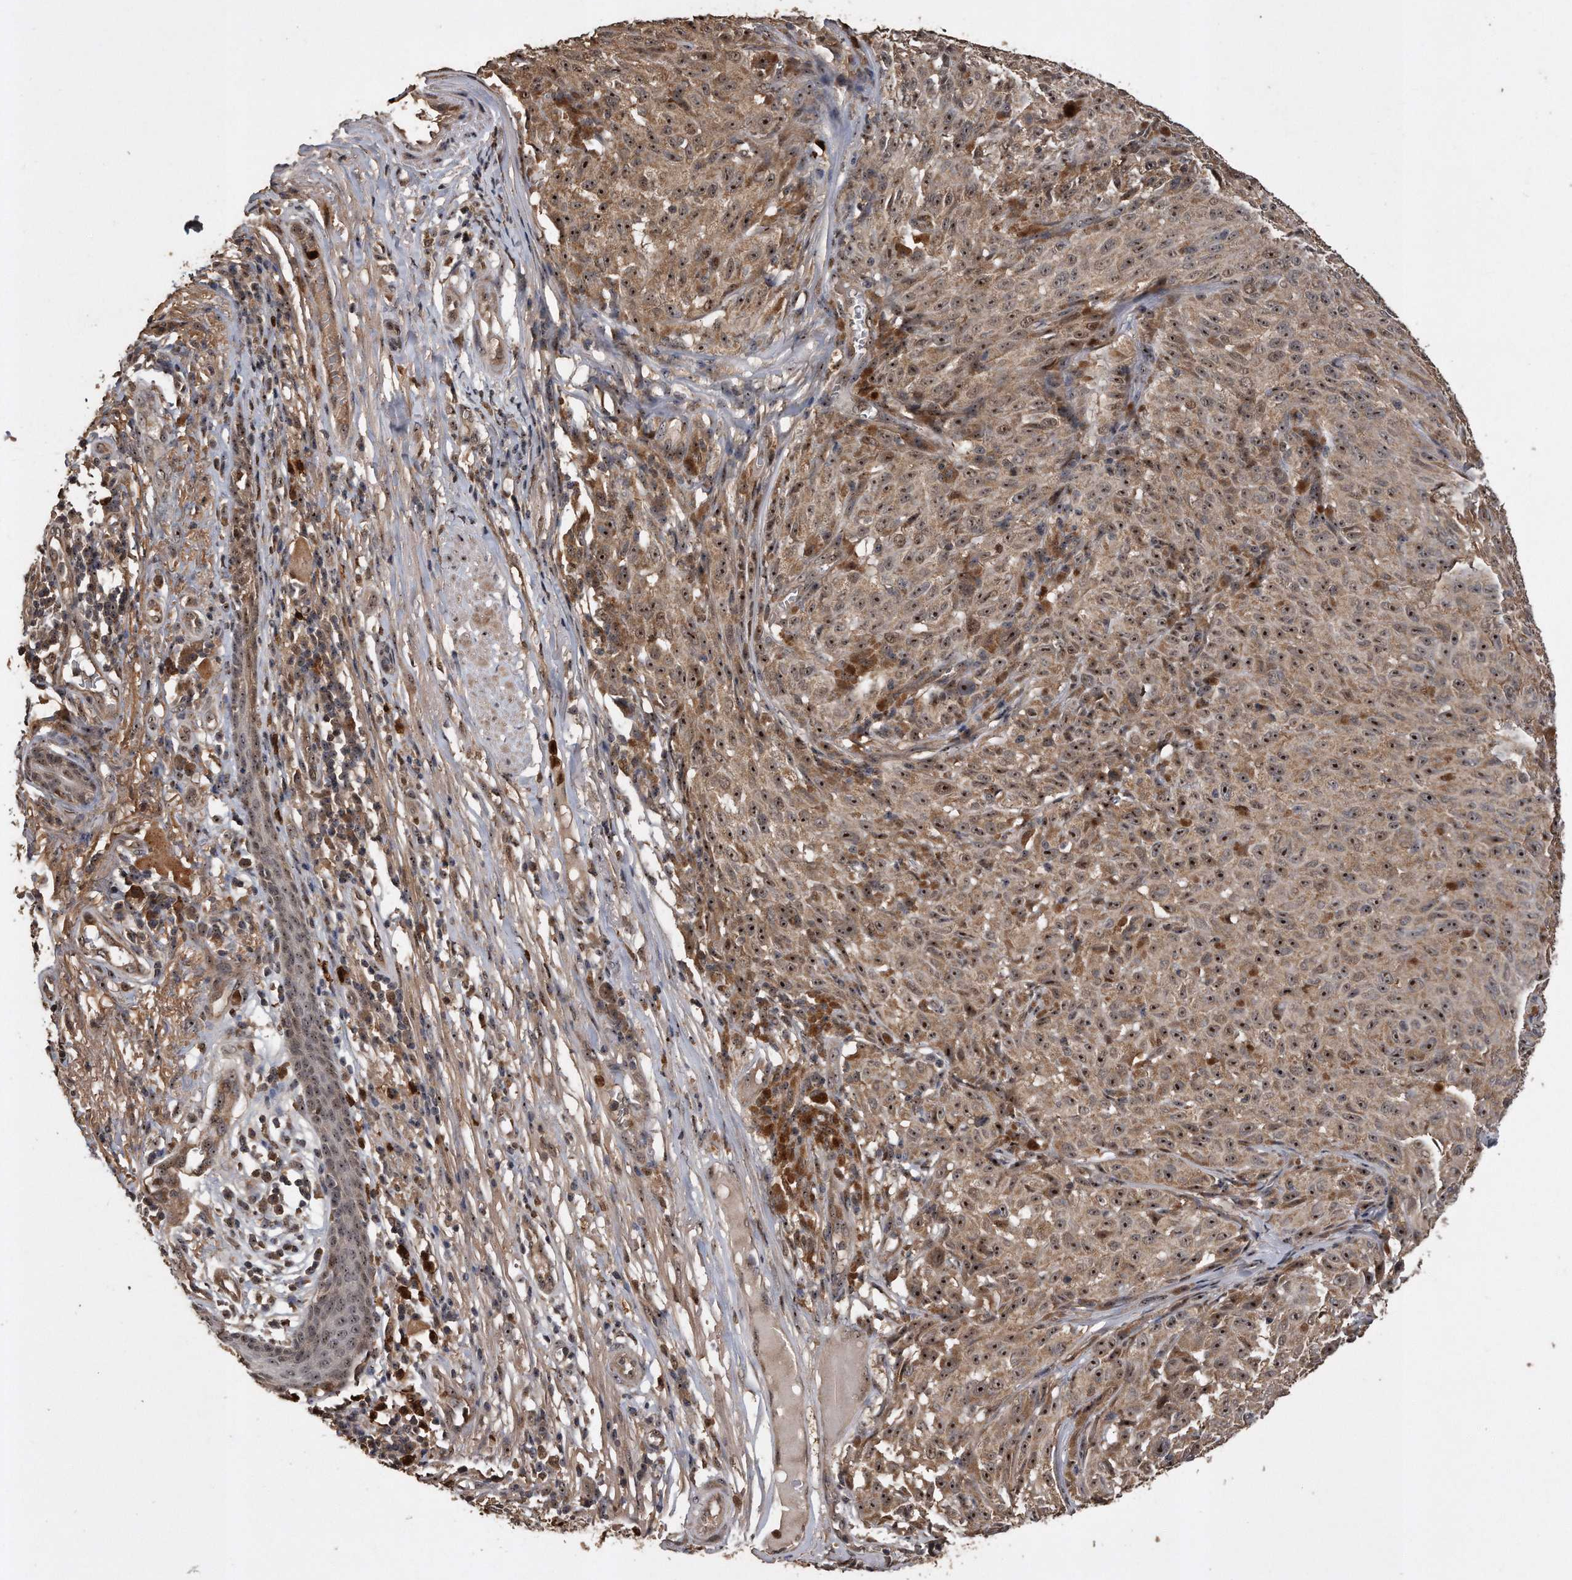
{"staining": {"intensity": "moderate", "quantity": ">75%", "location": "cytoplasmic/membranous,nuclear"}, "tissue": "melanoma", "cell_type": "Tumor cells", "image_type": "cancer", "snomed": [{"axis": "morphology", "description": "Malignant melanoma, NOS"}, {"axis": "topography", "description": "Skin"}], "caption": "This image exhibits malignant melanoma stained with IHC to label a protein in brown. The cytoplasmic/membranous and nuclear of tumor cells show moderate positivity for the protein. Nuclei are counter-stained blue.", "gene": "PELO", "patient": {"sex": "female", "age": 82}}